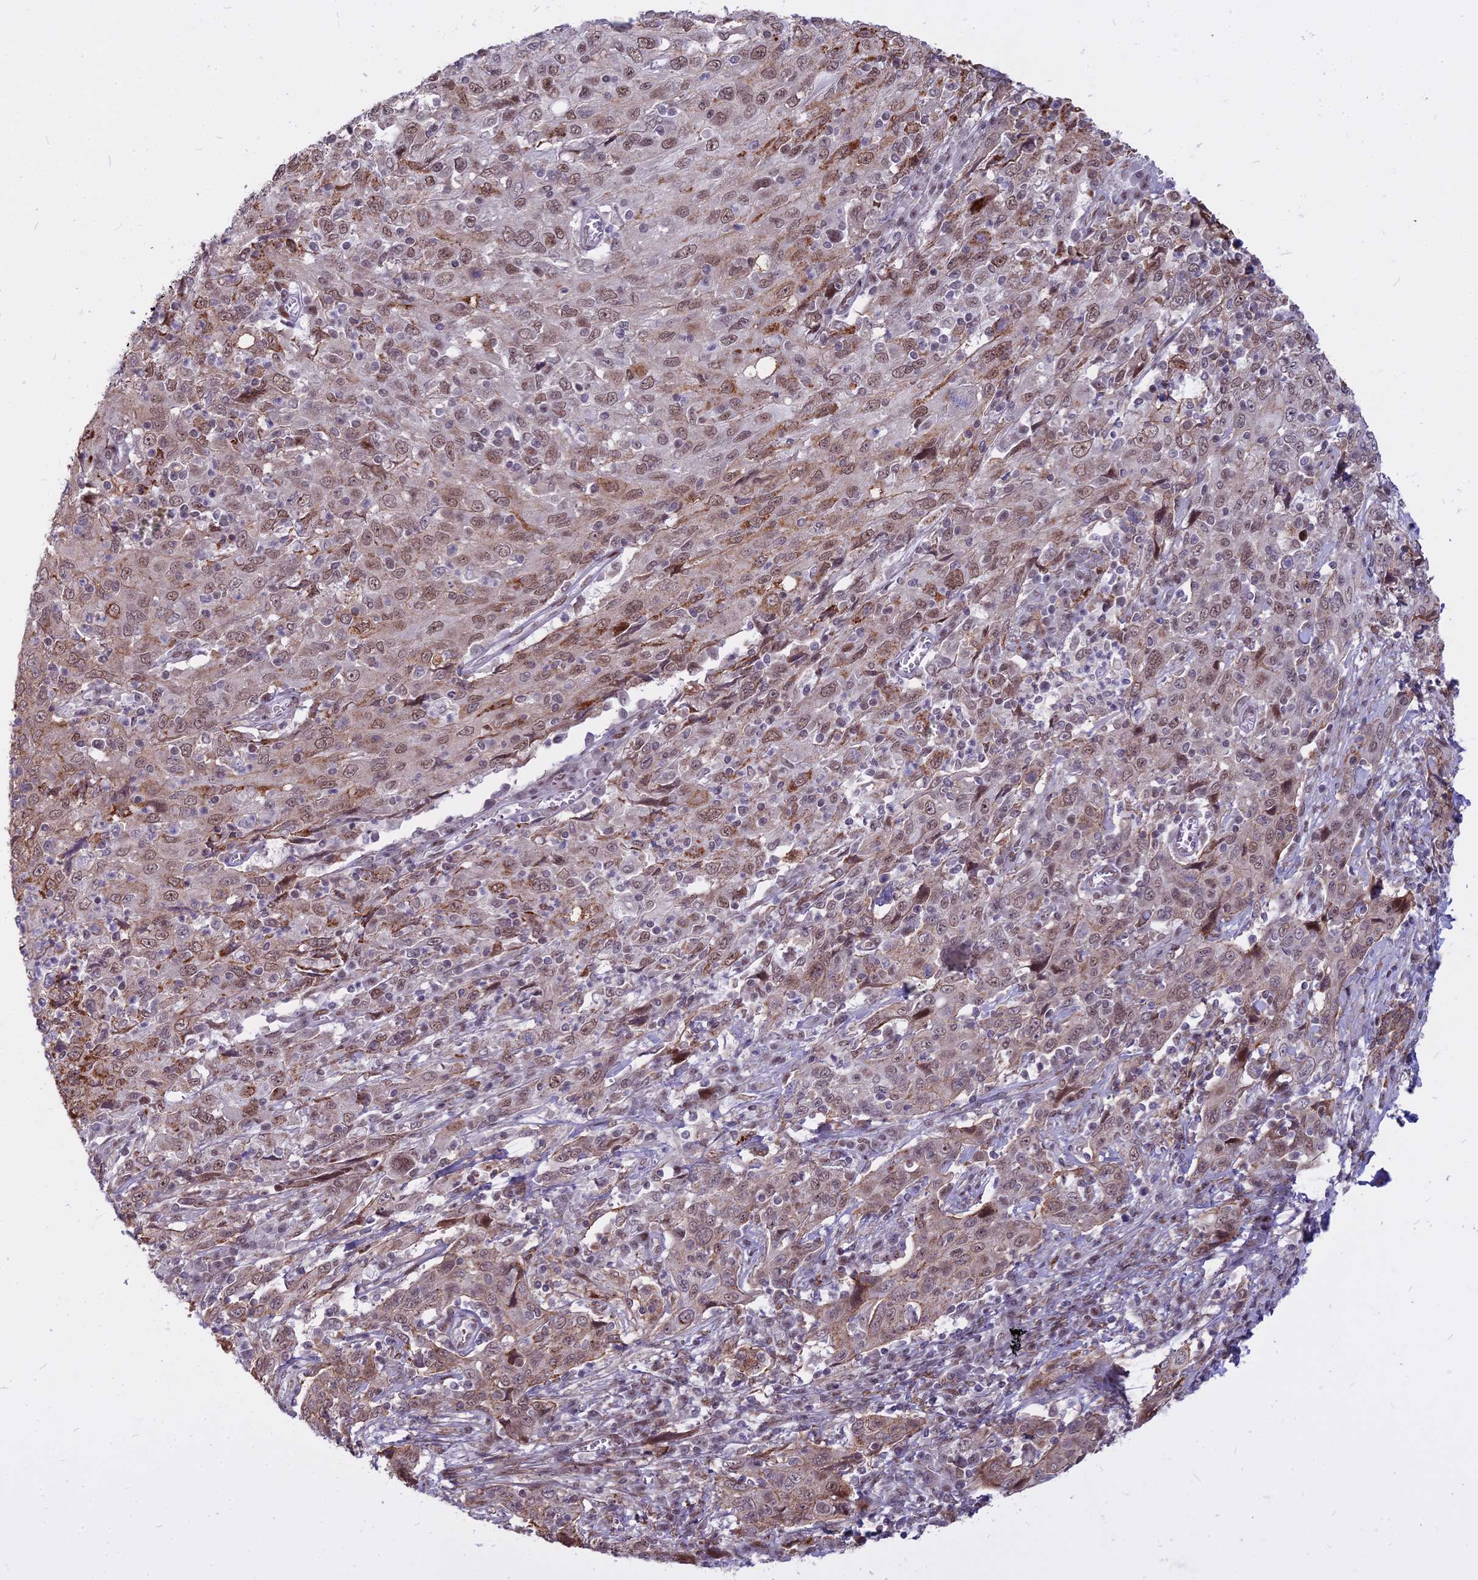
{"staining": {"intensity": "moderate", "quantity": ">75%", "location": "cytoplasmic/membranous,nuclear"}, "tissue": "cervical cancer", "cell_type": "Tumor cells", "image_type": "cancer", "snomed": [{"axis": "morphology", "description": "Squamous cell carcinoma, NOS"}, {"axis": "topography", "description": "Cervix"}], "caption": "This is an image of IHC staining of cervical squamous cell carcinoma, which shows moderate expression in the cytoplasmic/membranous and nuclear of tumor cells.", "gene": "ALG10", "patient": {"sex": "female", "age": 46}}